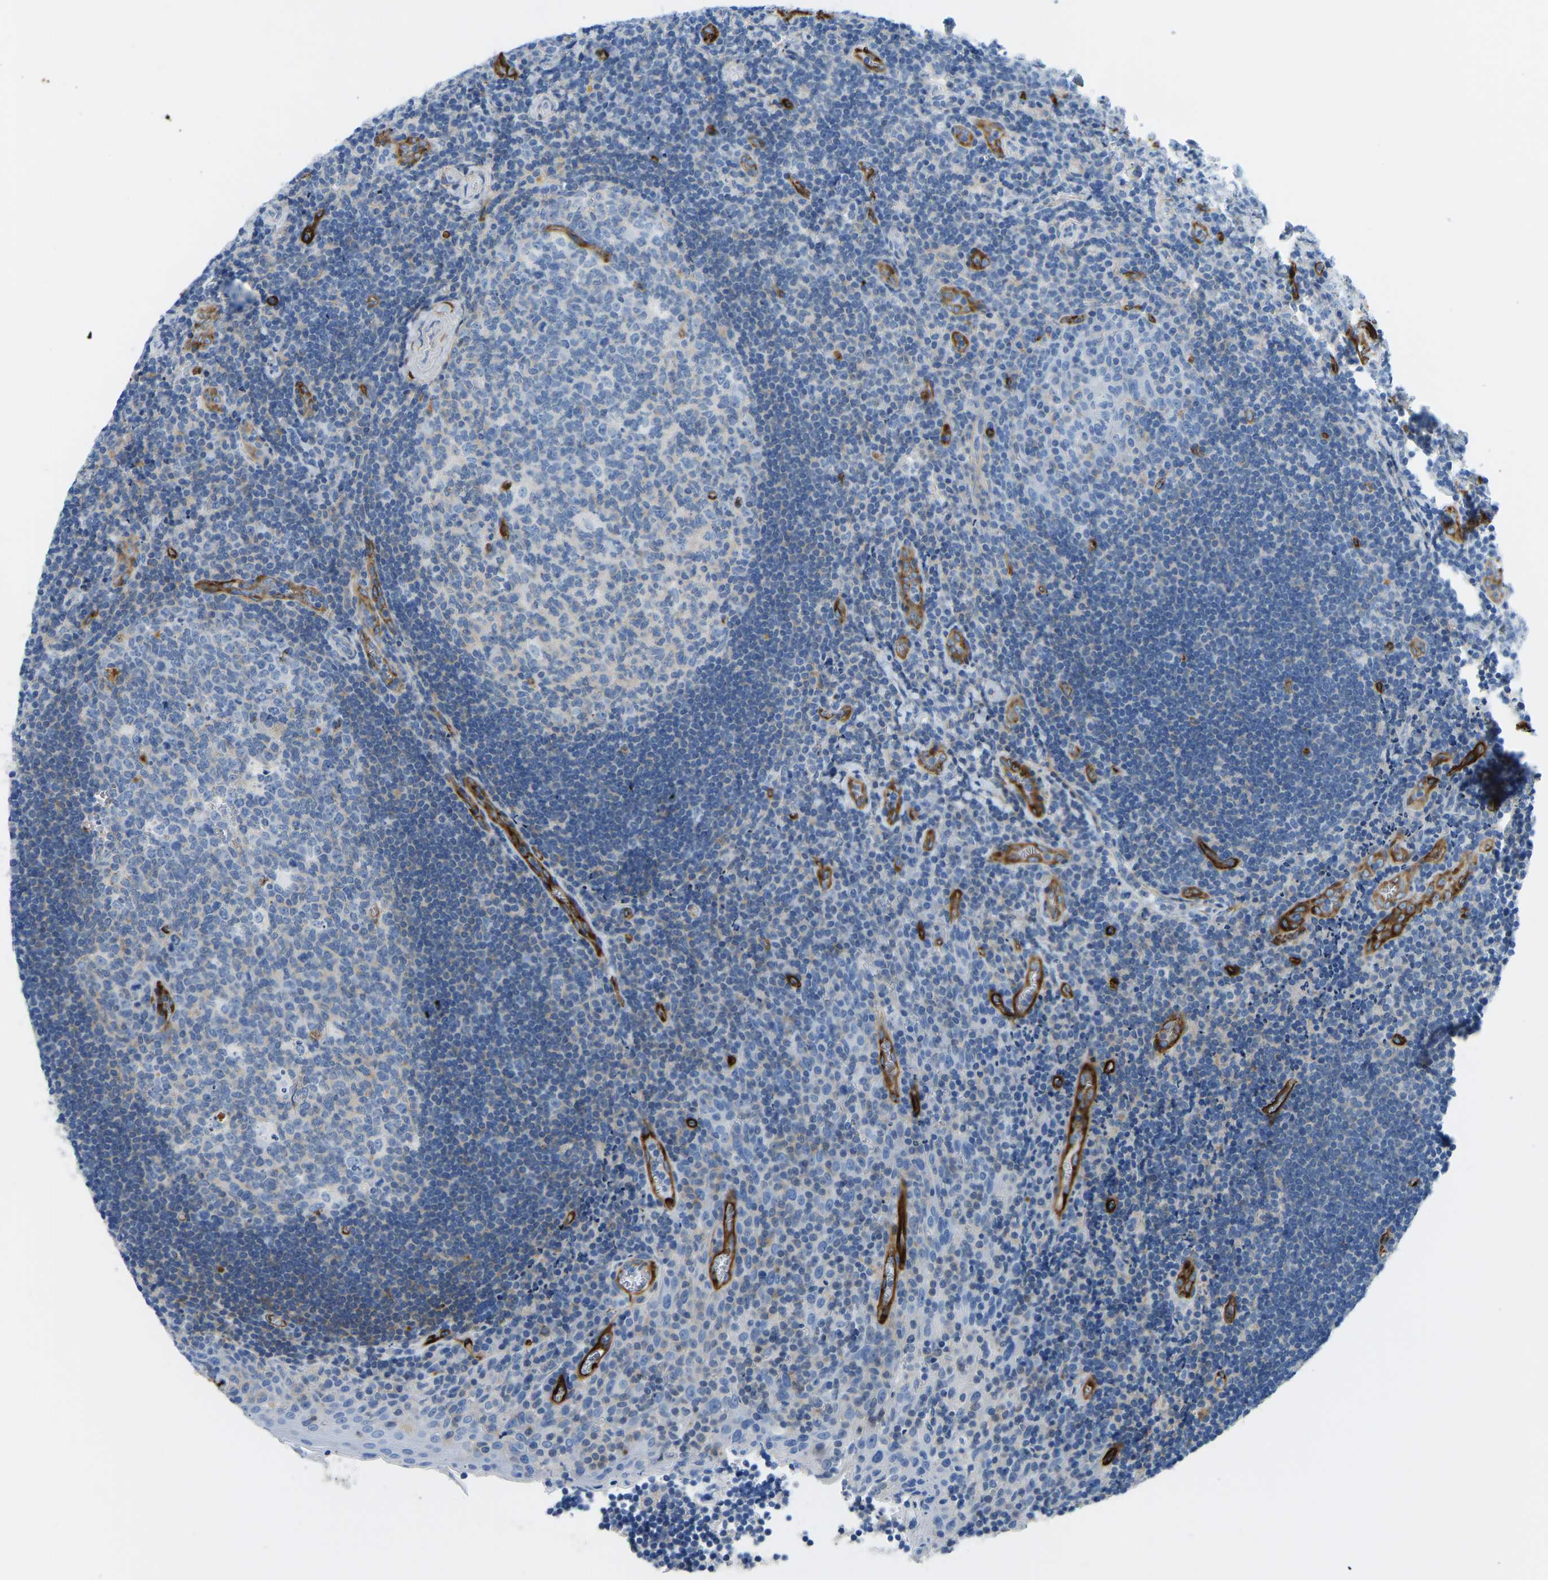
{"staining": {"intensity": "negative", "quantity": "none", "location": "none"}, "tissue": "tonsil", "cell_type": "Germinal center cells", "image_type": "normal", "snomed": [{"axis": "morphology", "description": "Normal tissue, NOS"}, {"axis": "topography", "description": "Tonsil"}], "caption": "Tonsil was stained to show a protein in brown. There is no significant staining in germinal center cells. (Immunohistochemistry, brightfield microscopy, high magnification).", "gene": "COL15A1", "patient": {"sex": "male", "age": 17}}